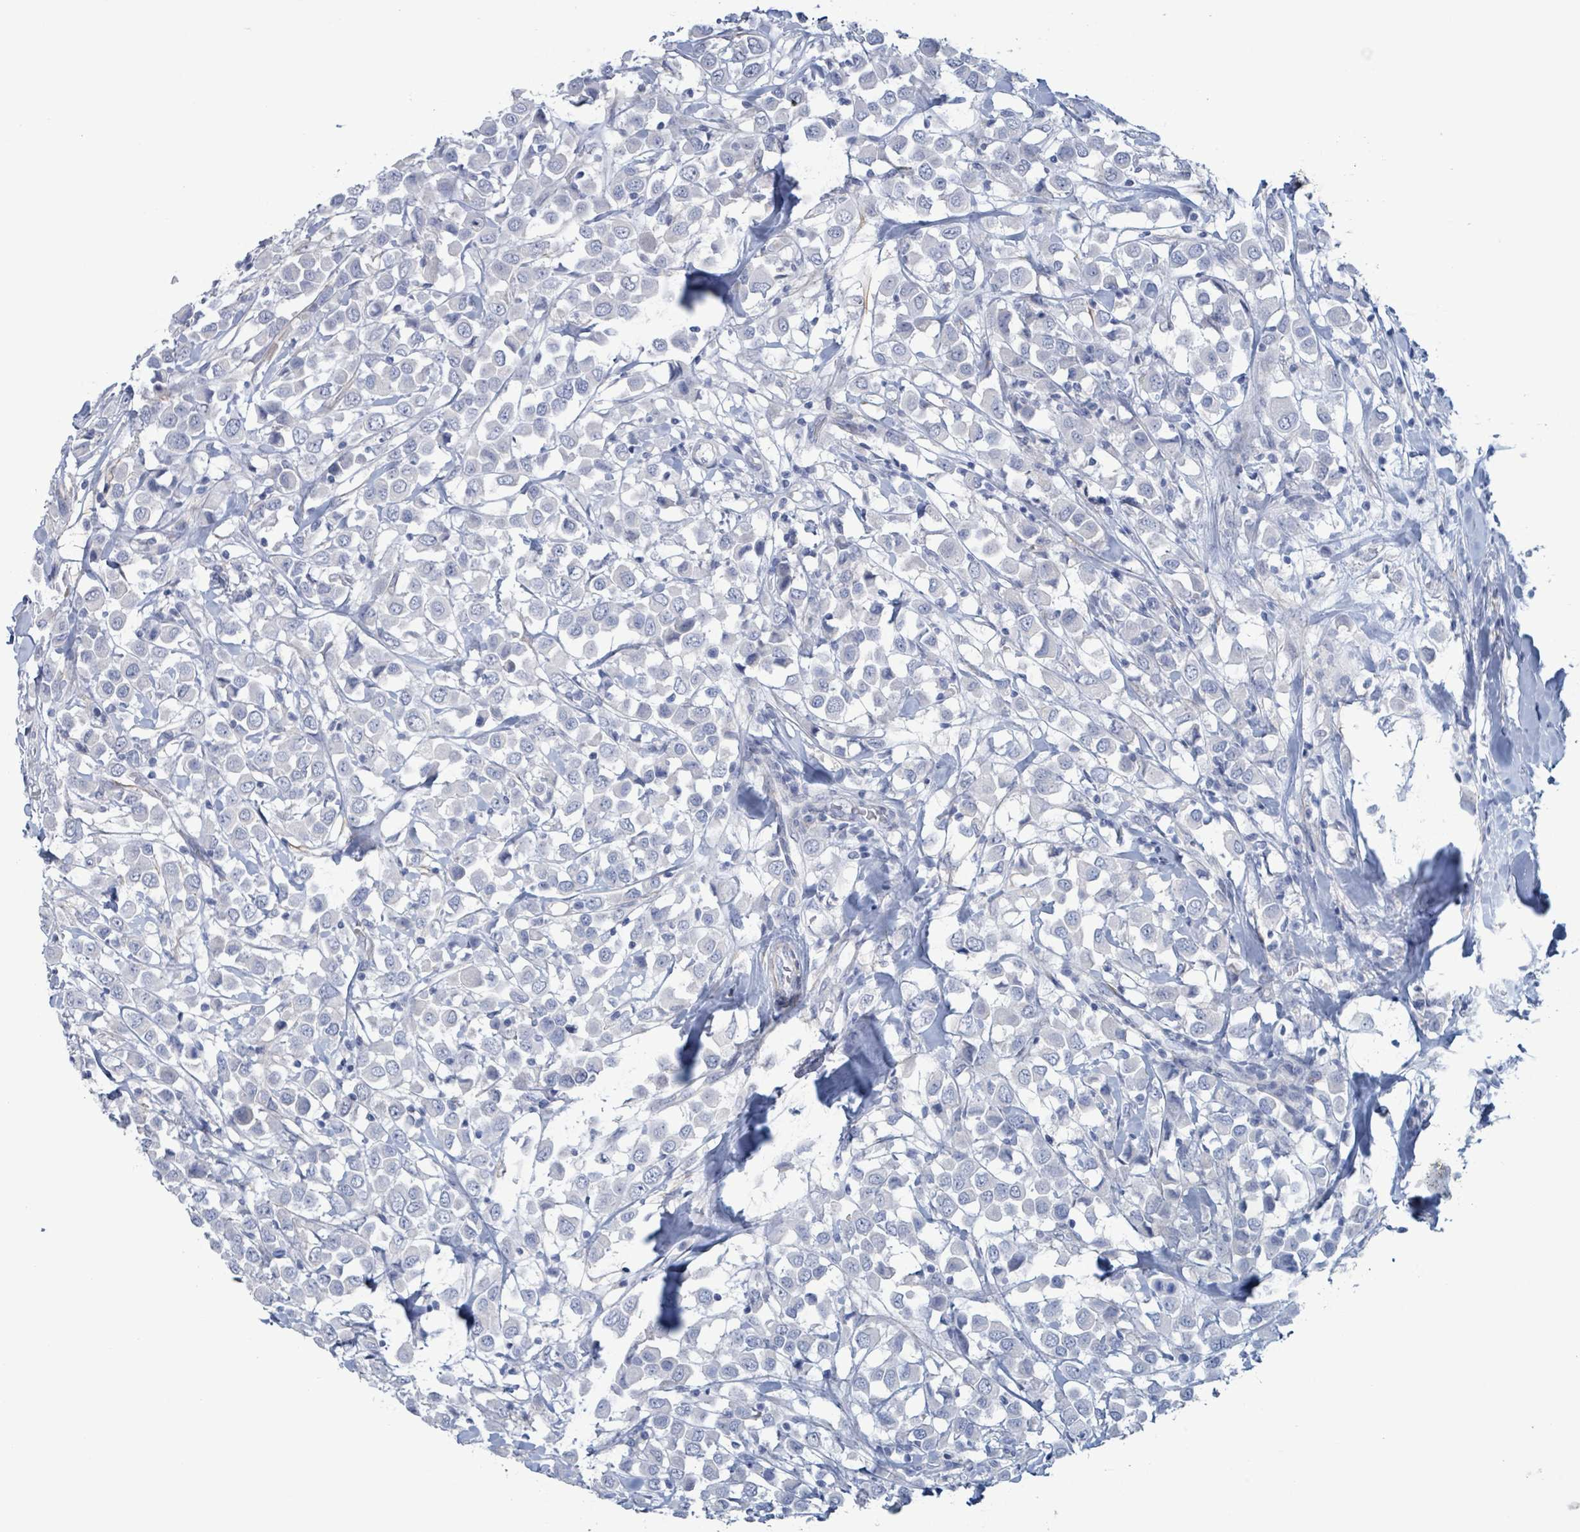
{"staining": {"intensity": "negative", "quantity": "none", "location": "none"}, "tissue": "breast cancer", "cell_type": "Tumor cells", "image_type": "cancer", "snomed": [{"axis": "morphology", "description": "Duct carcinoma"}, {"axis": "topography", "description": "Breast"}], "caption": "High magnification brightfield microscopy of breast cancer stained with DAB (3,3'-diaminobenzidine) (brown) and counterstained with hematoxylin (blue): tumor cells show no significant staining. (Brightfield microscopy of DAB immunohistochemistry at high magnification).", "gene": "PKLR", "patient": {"sex": "female", "age": 61}}